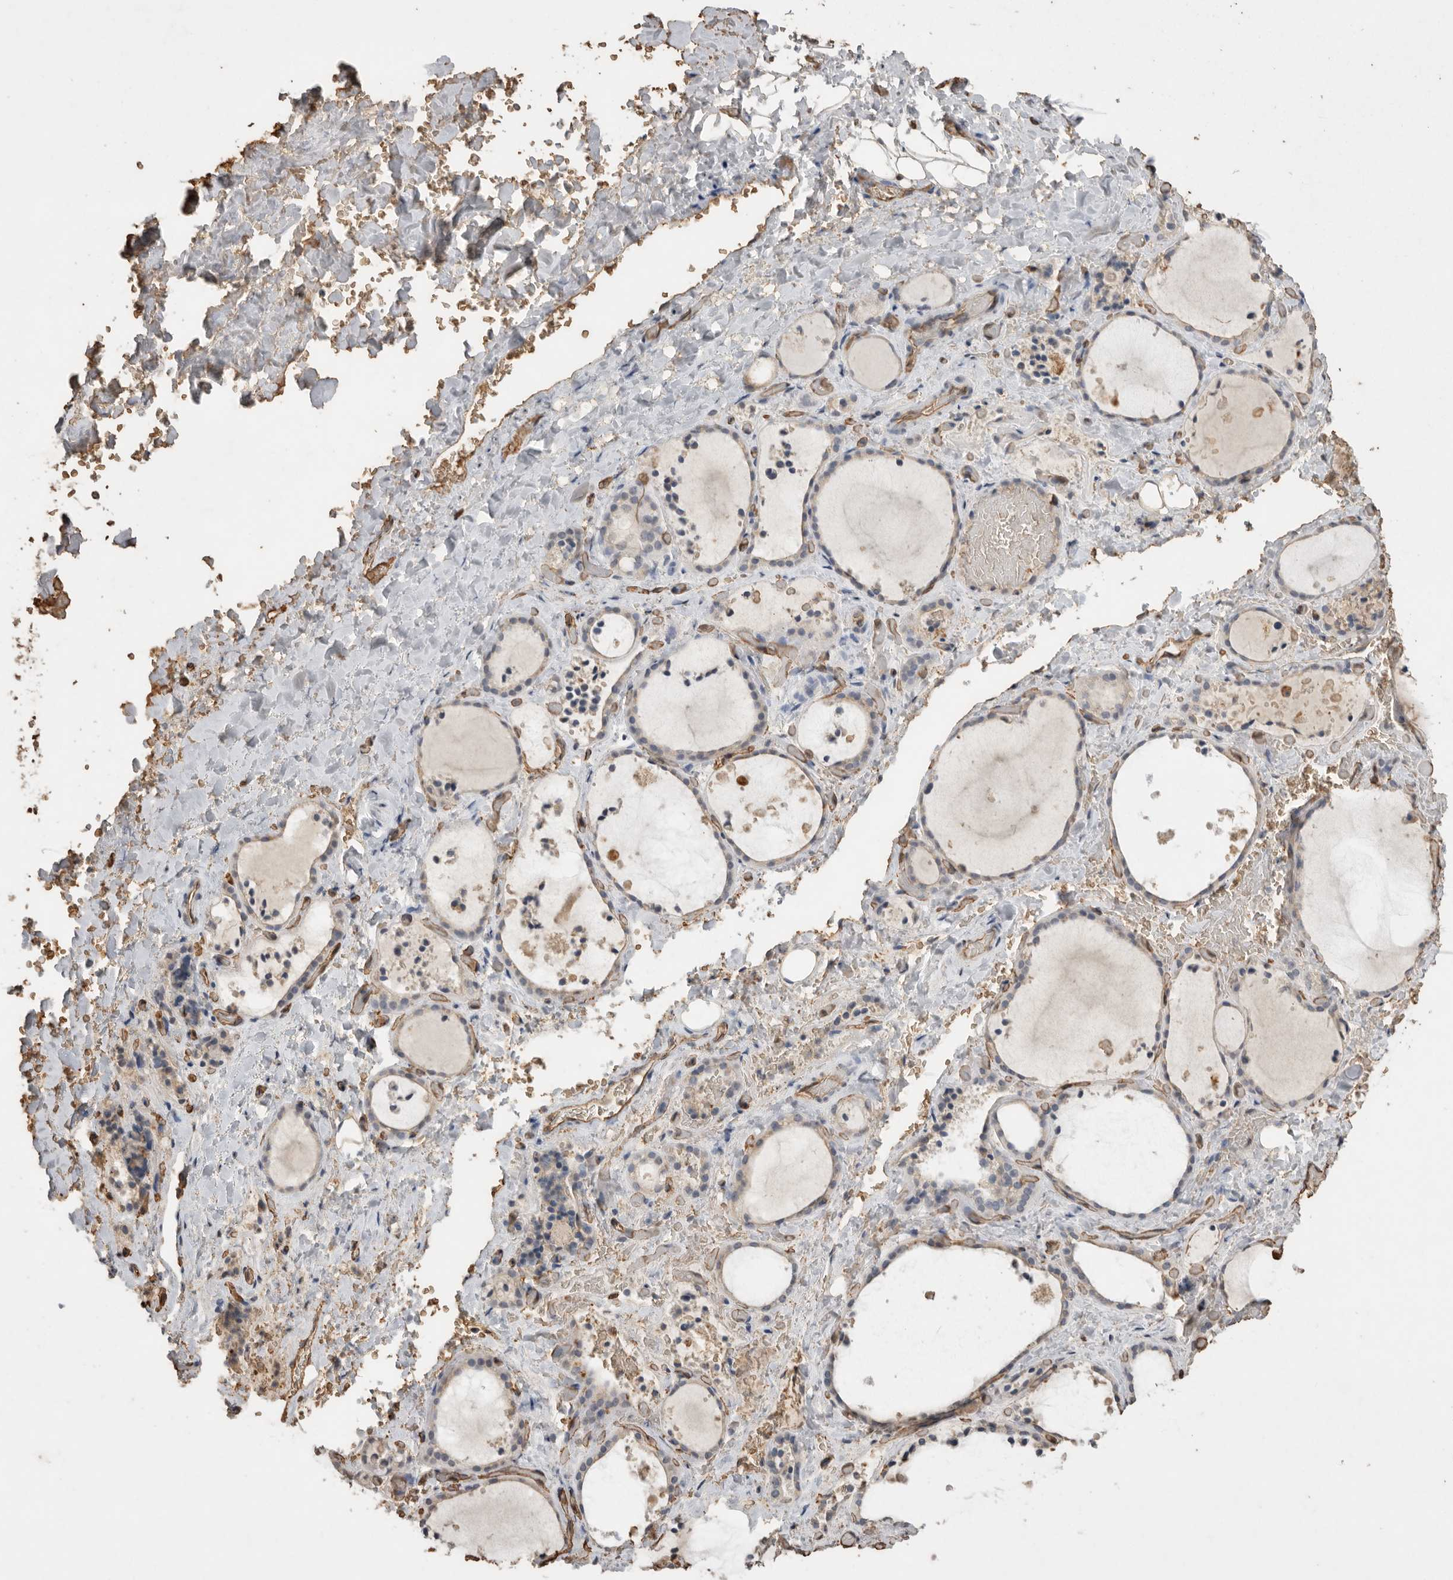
{"staining": {"intensity": "negative", "quantity": "none", "location": "none"}, "tissue": "thyroid gland", "cell_type": "Glandular cells", "image_type": "normal", "snomed": [{"axis": "morphology", "description": "Normal tissue, NOS"}, {"axis": "topography", "description": "Thyroid gland"}], "caption": "This micrograph is of unremarkable thyroid gland stained with immunohistochemistry to label a protein in brown with the nuclei are counter-stained blue. There is no positivity in glandular cells. The staining is performed using DAB brown chromogen with nuclei counter-stained in using hematoxylin.", "gene": "IL27", "patient": {"sex": "female", "age": 44}}